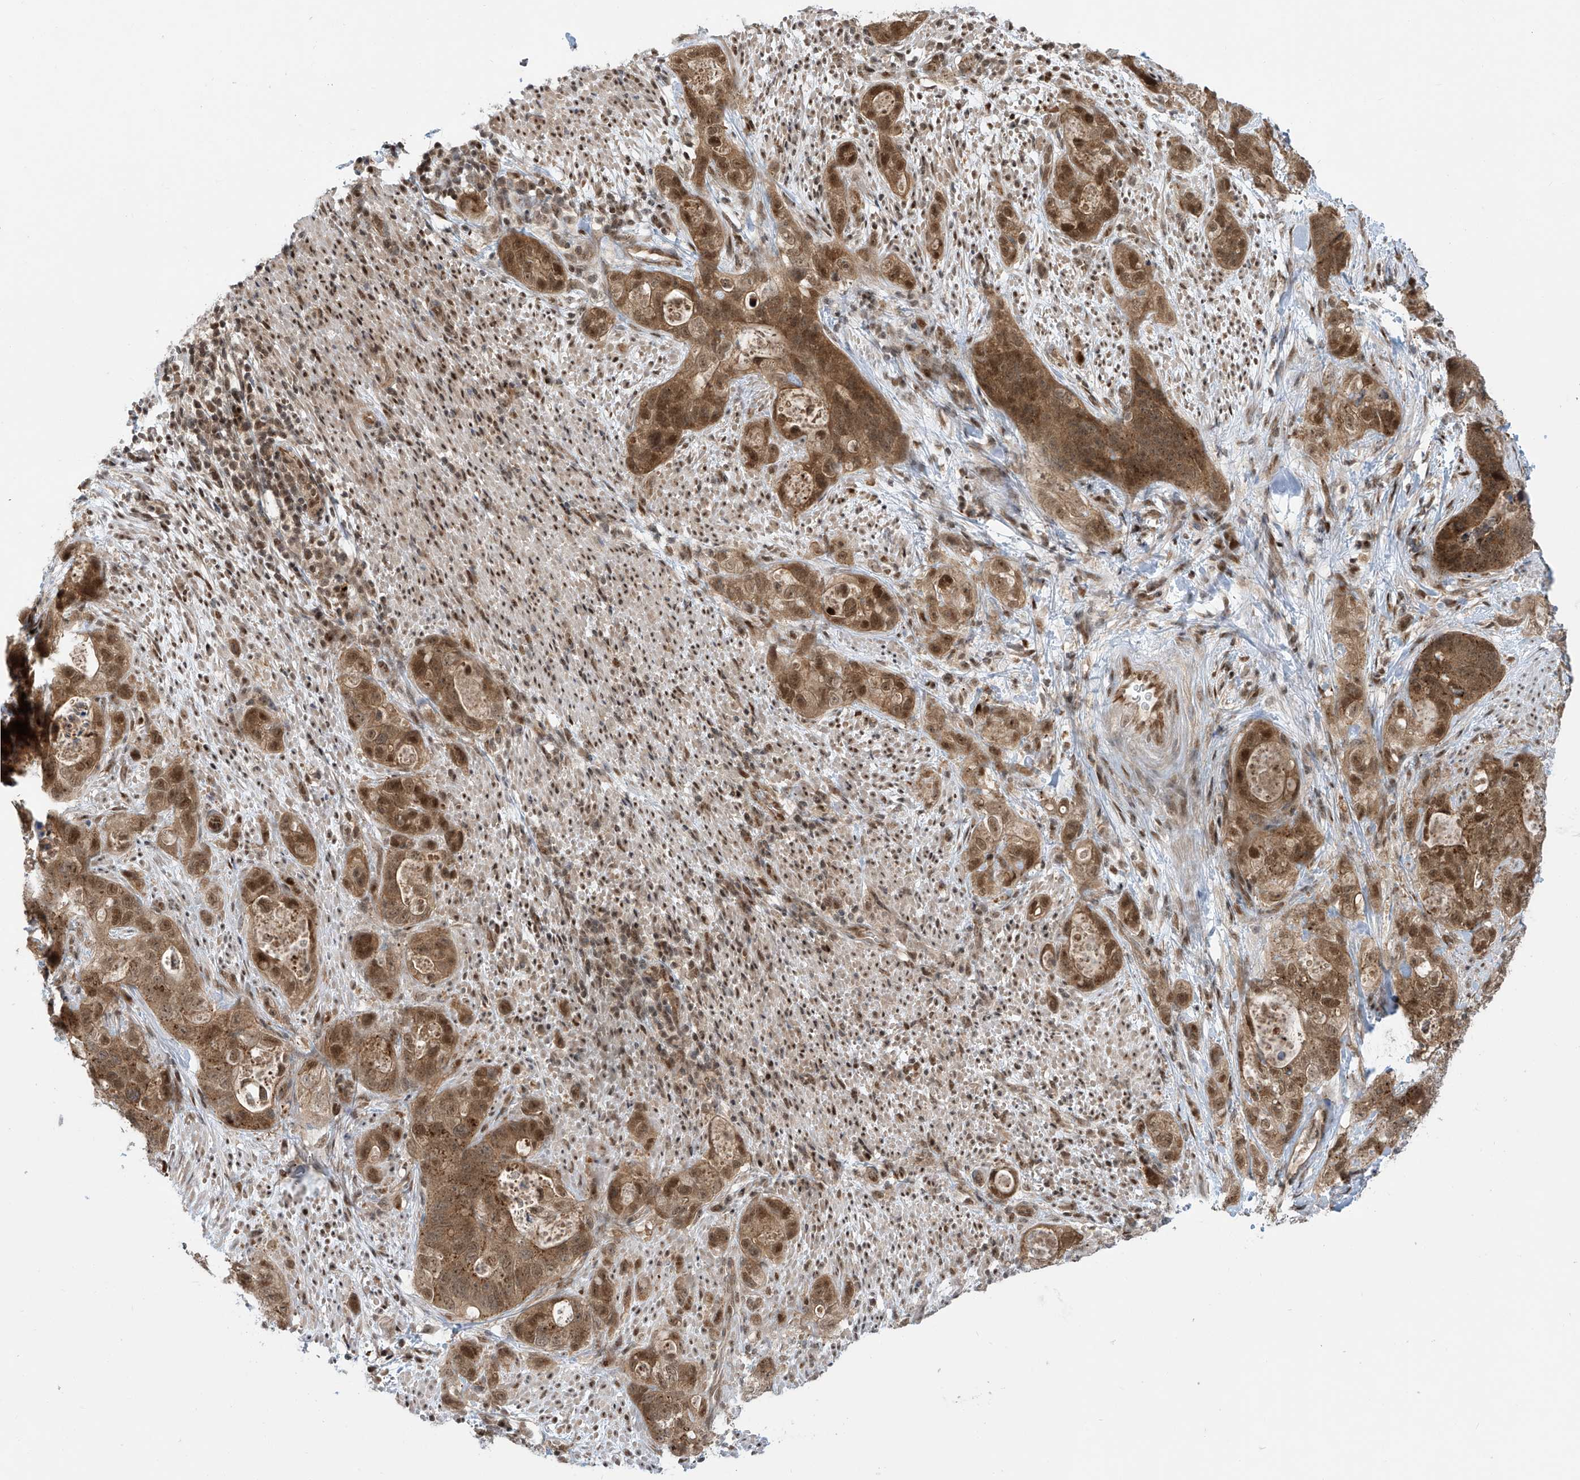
{"staining": {"intensity": "moderate", "quantity": ">75%", "location": "cytoplasmic/membranous,nuclear"}, "tissue": "stomach cancer", "cell_type": "Tumor cells", "image_type": "cancer", "snomed": [{"axis": "morphology", "description": "Adenocarcinoma, NOS"}, {"axis": "topography", "description": "Stomach"}], "caption": "Protein staining reveals moderate cytoplasmic/membranous and nuclear expression in approximately >75% of tumor cells in stomach adenocarcinoma.", "gene": "LAGE3", "patient": {"sex": "female", "age": 89}}